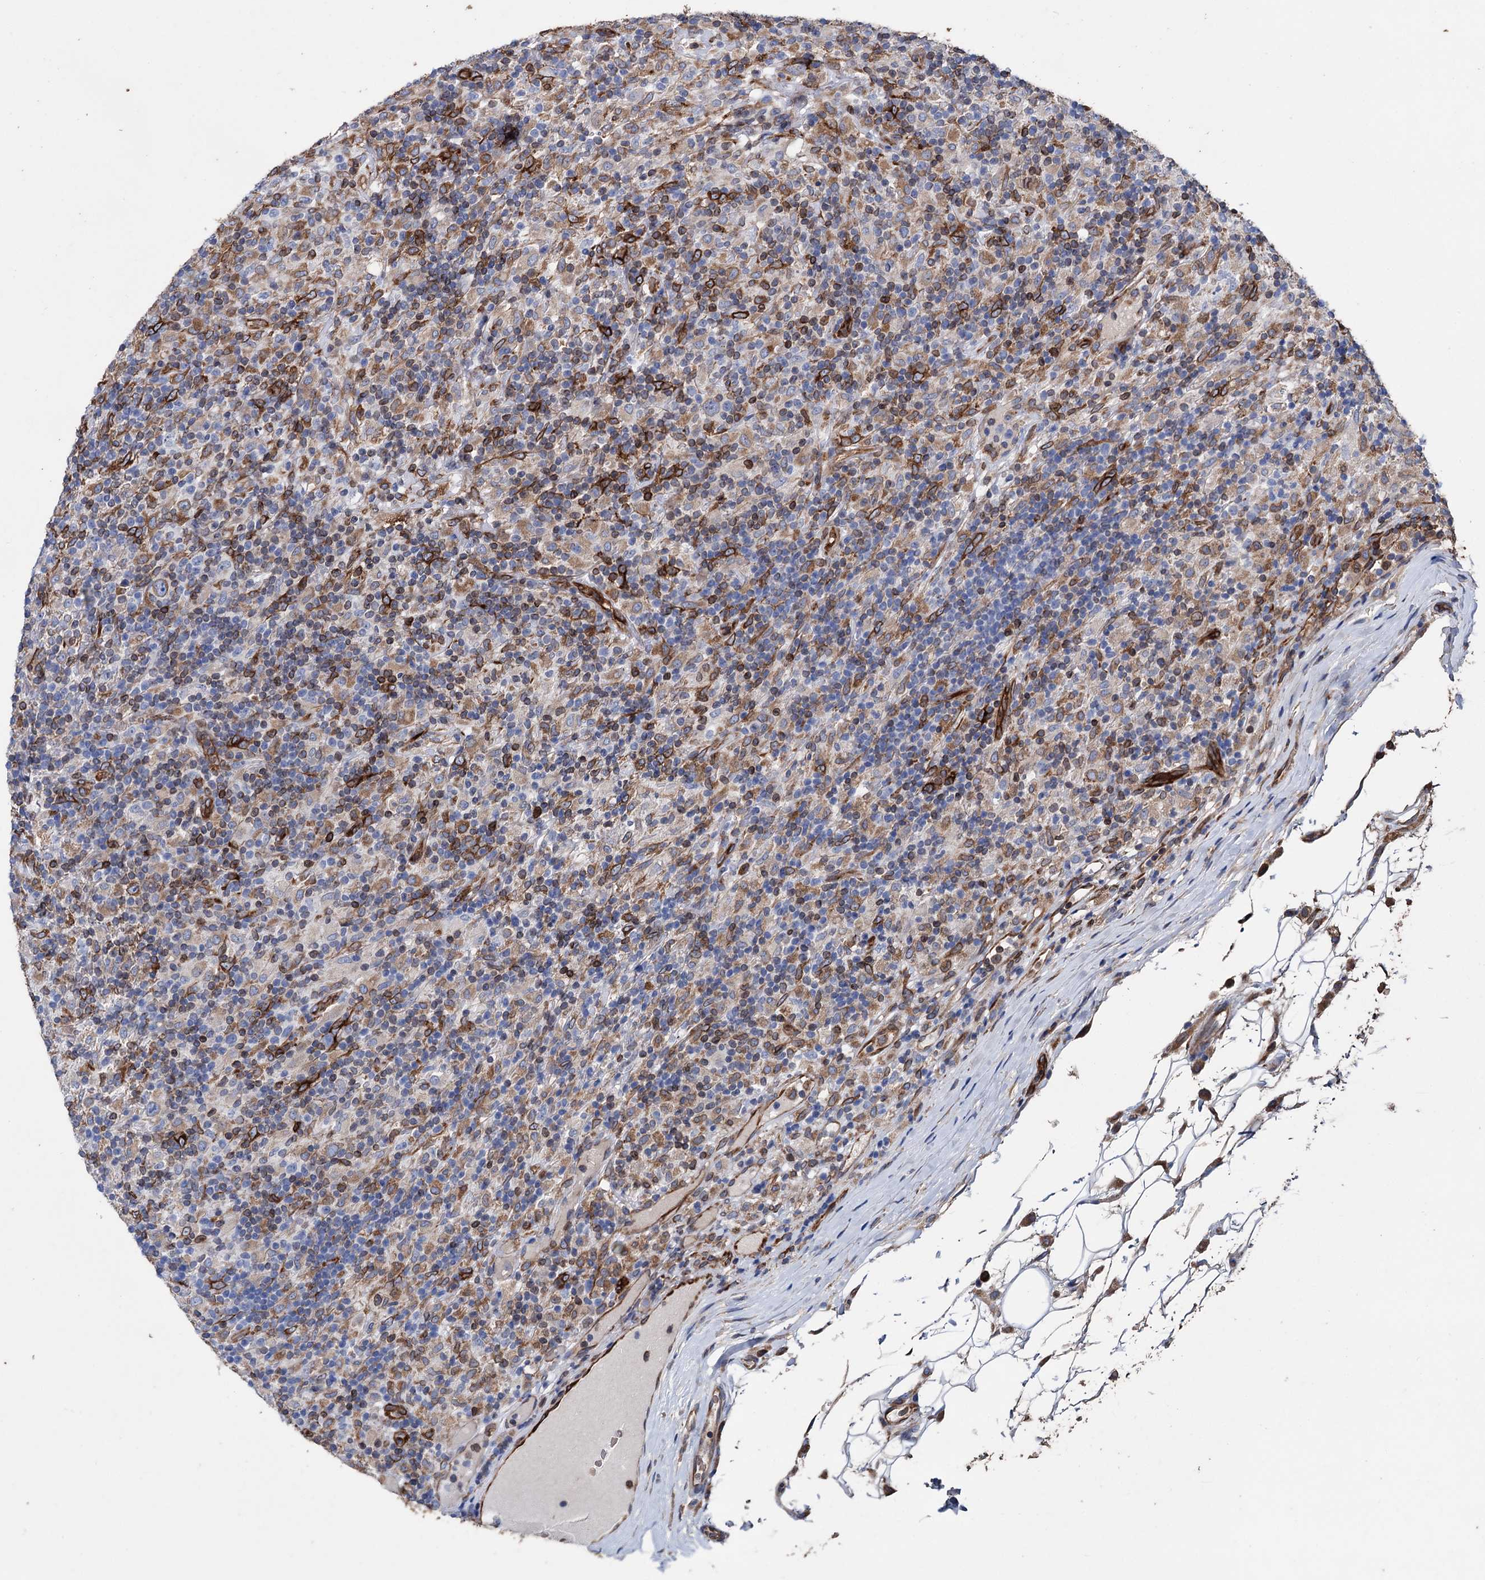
{"staining": {"intensity": "negative", "quantity": "none", "location": "none"}, "tissue": "lymphoma", "cell_type": "Tumor cells", "image_type": "cancer", "snomed": [{"axis": "morphology", "description": "Hodgkin's disease, NOS"}, {"axis": "topography", "description": "Lymph node"}], "caption": "Tumor cells show no significant staining in Hodgkin's disease. The staining was performed using DAB to visualize the protein expression in brown, while the nuclei were stained in blue with hematoxylin (Magnification: 20x).", "gene": "STING1", "patient": {"sex": "male", "age": 70}}